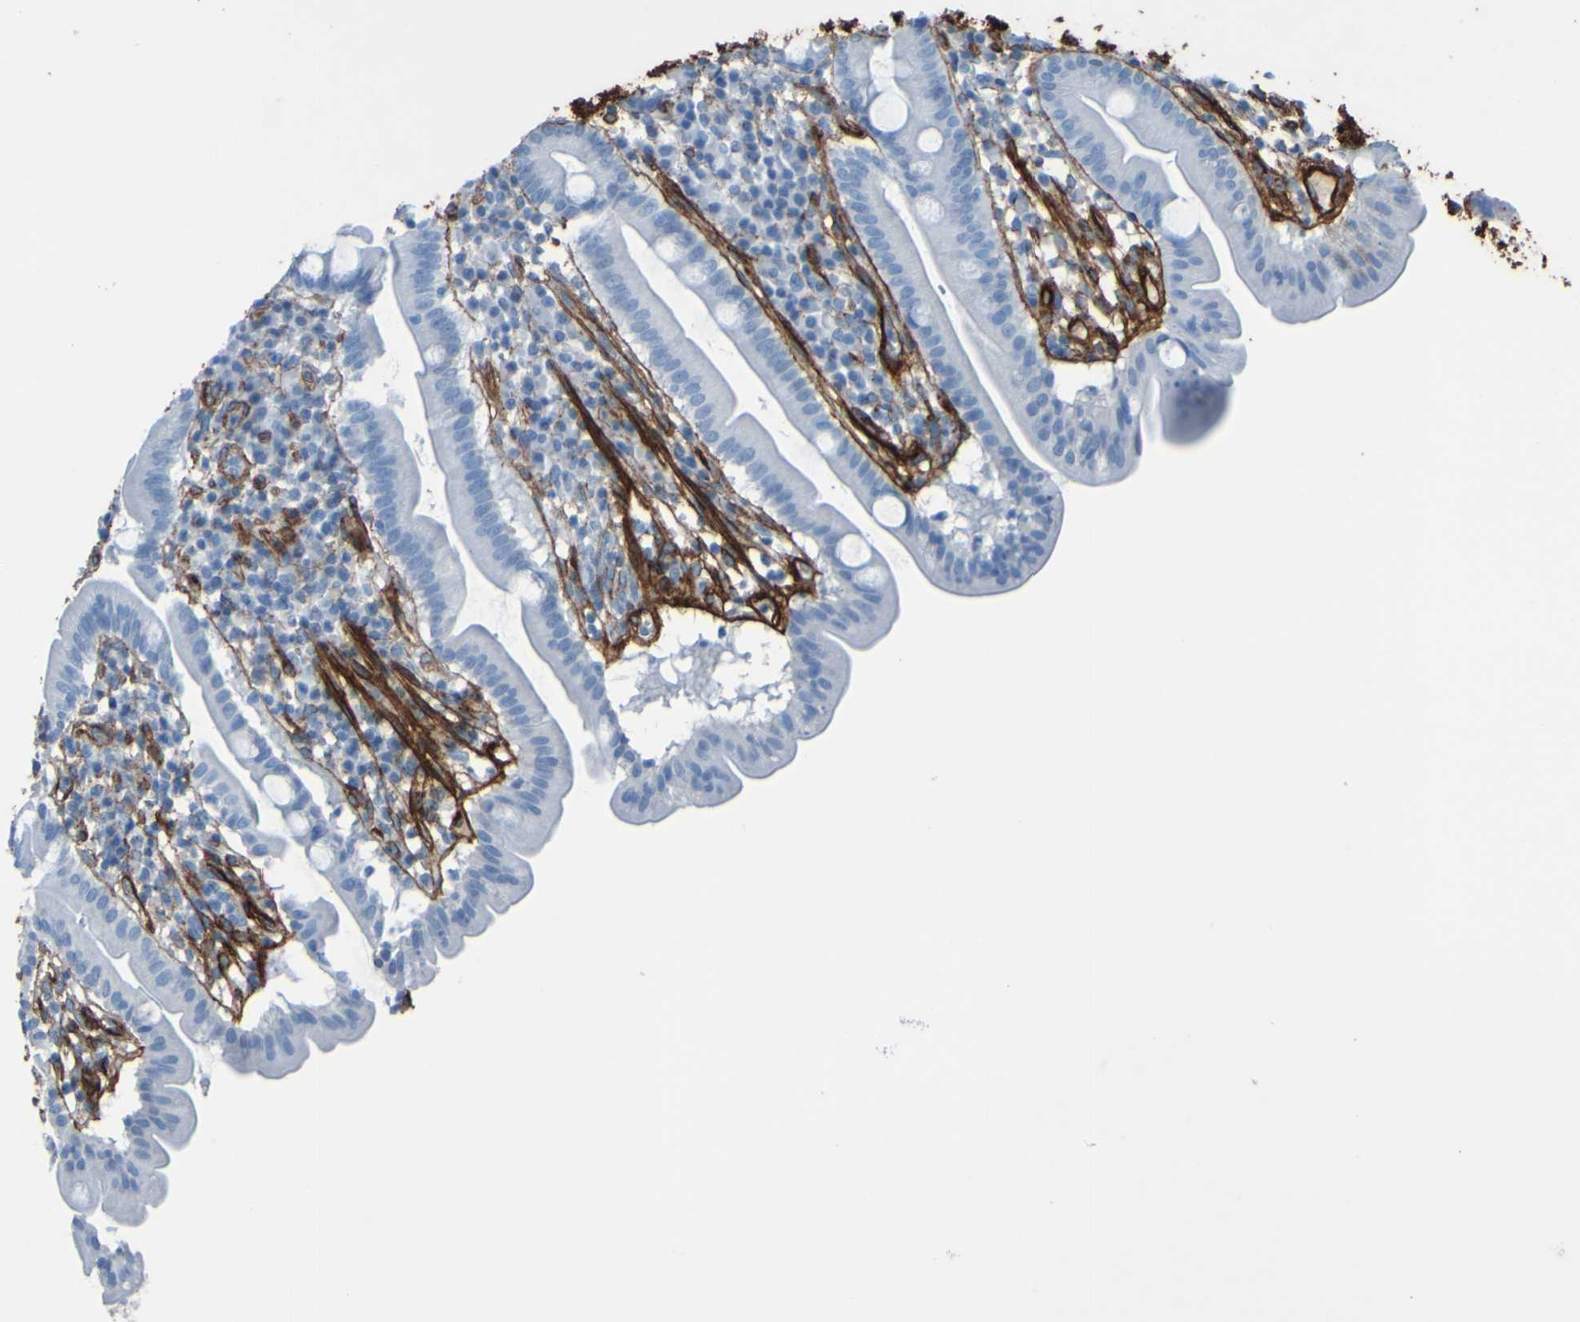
{"staining": {"intensity": "strong", "quantity": ">75%", "location": "cytoplasmic/membranous"}, "tissue": "duodenum", "cell_type": "Glandular cells", "image_type": "normal", "snomed": [{"axis": "morphology", "description": "Normal tissue, NOS"}, {"axis": "topography", "description": "Duodenum"}], "caption": "IHC (DAB (3,3'-diaminobenzidine)) staining of unremarkable duodenum exhibits strong cytoplasmic/membranous protein expression in about >75% of glandular cells.", "gene": "COL4A2", "patient": {"sex": "male", "age": 50}}